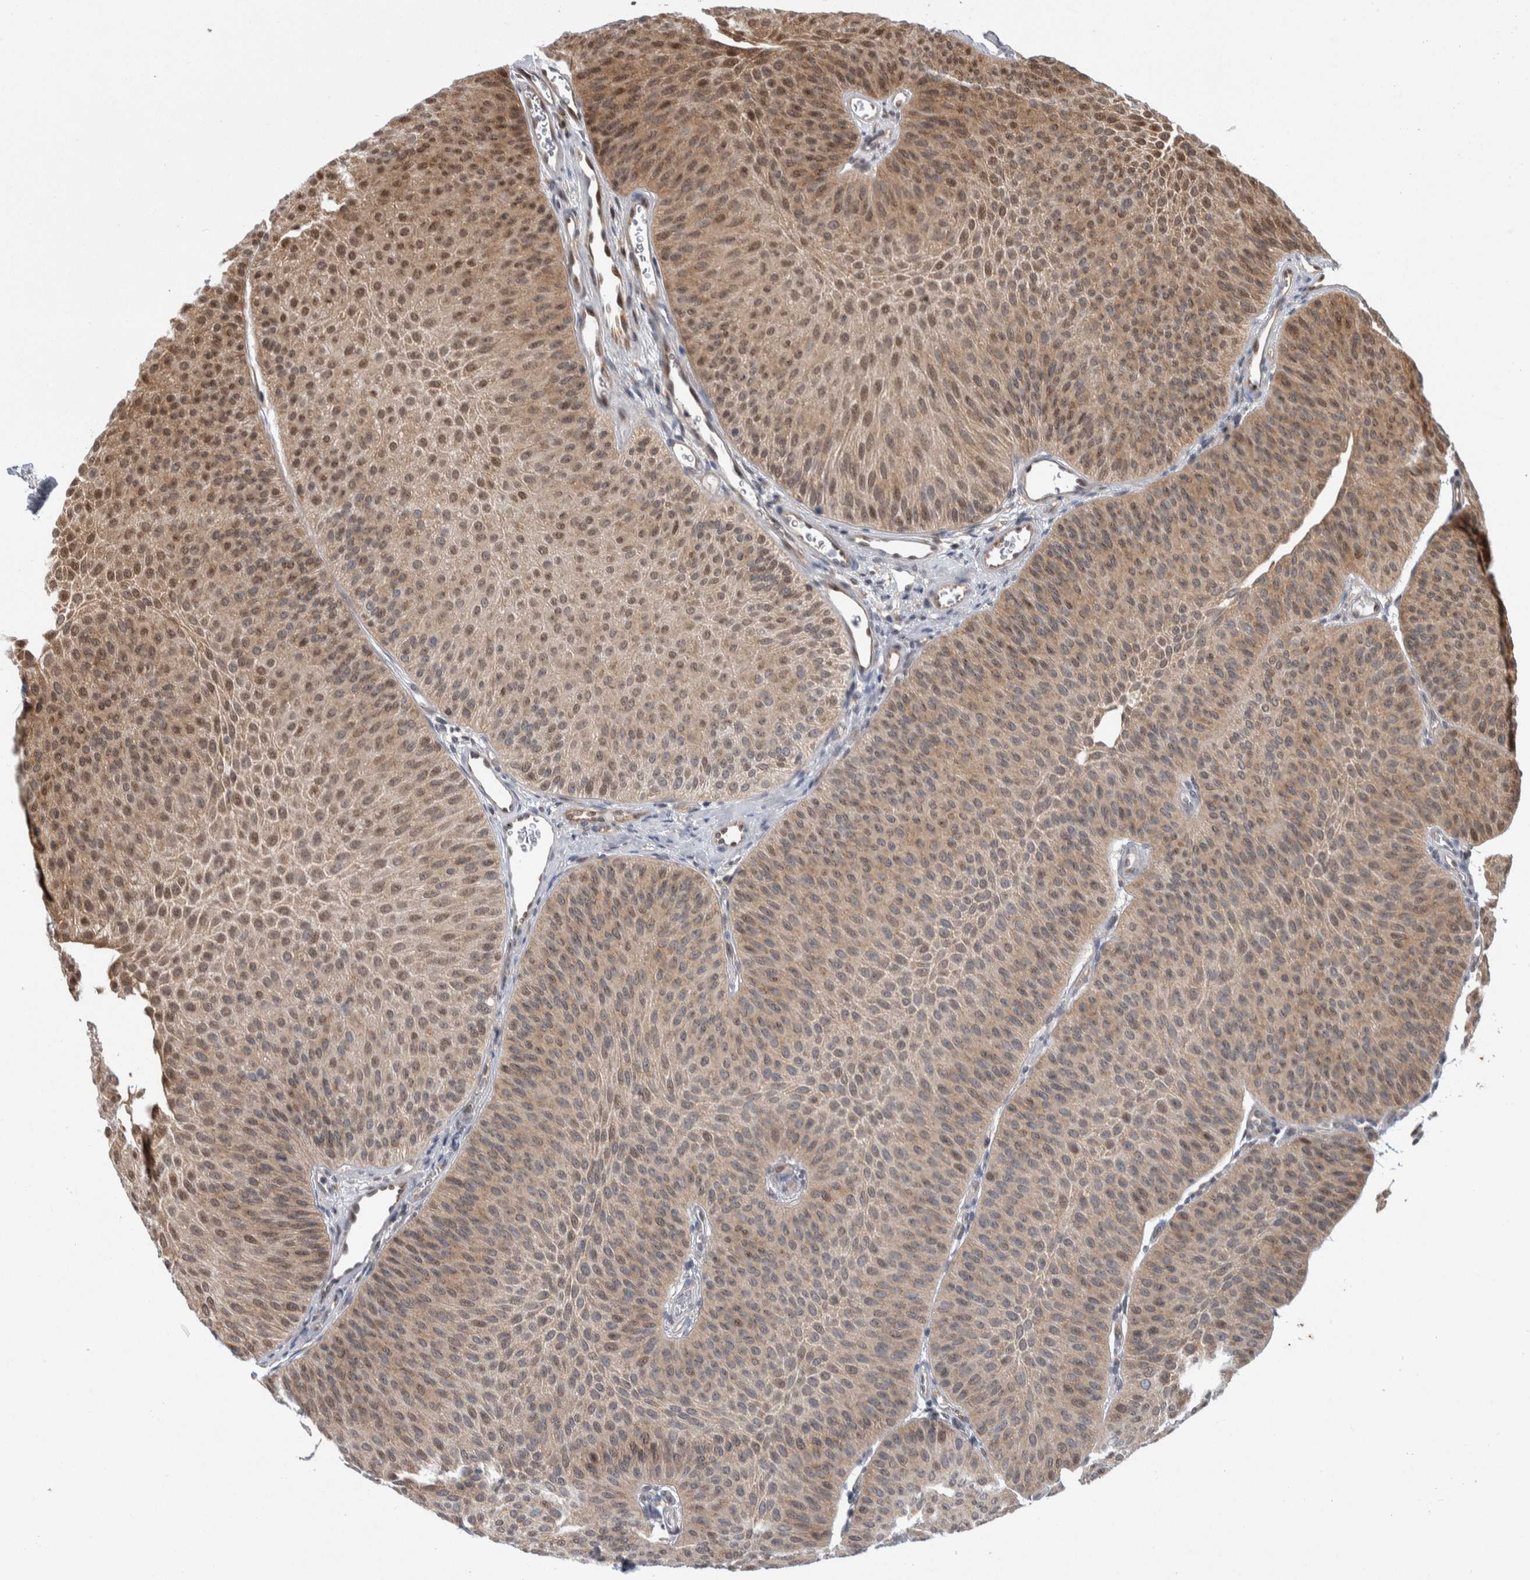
{"staining": {"intensity": "moderate", "quantity": ">75%", "location": "cytoplasmic/membranous,nuclear"}, "tissue": "urothelial cancer", "cell_type": "Tumor cells", "image_type": "cancer", "snomed": [{"axis": "morphology", "description": "Urothelial carcinoma, Low grade"}, {"axis": "topography", "description": "Urinary bladder"}], "caption": "Immunohistochemistry of urothelial cancer shows medium levels of moderate cytoplasmic/membranous and nuclear staining in approximately >75% of tumor cells.", "gene": "PTPA", "patient": {"sex": "female", "age": 60}}